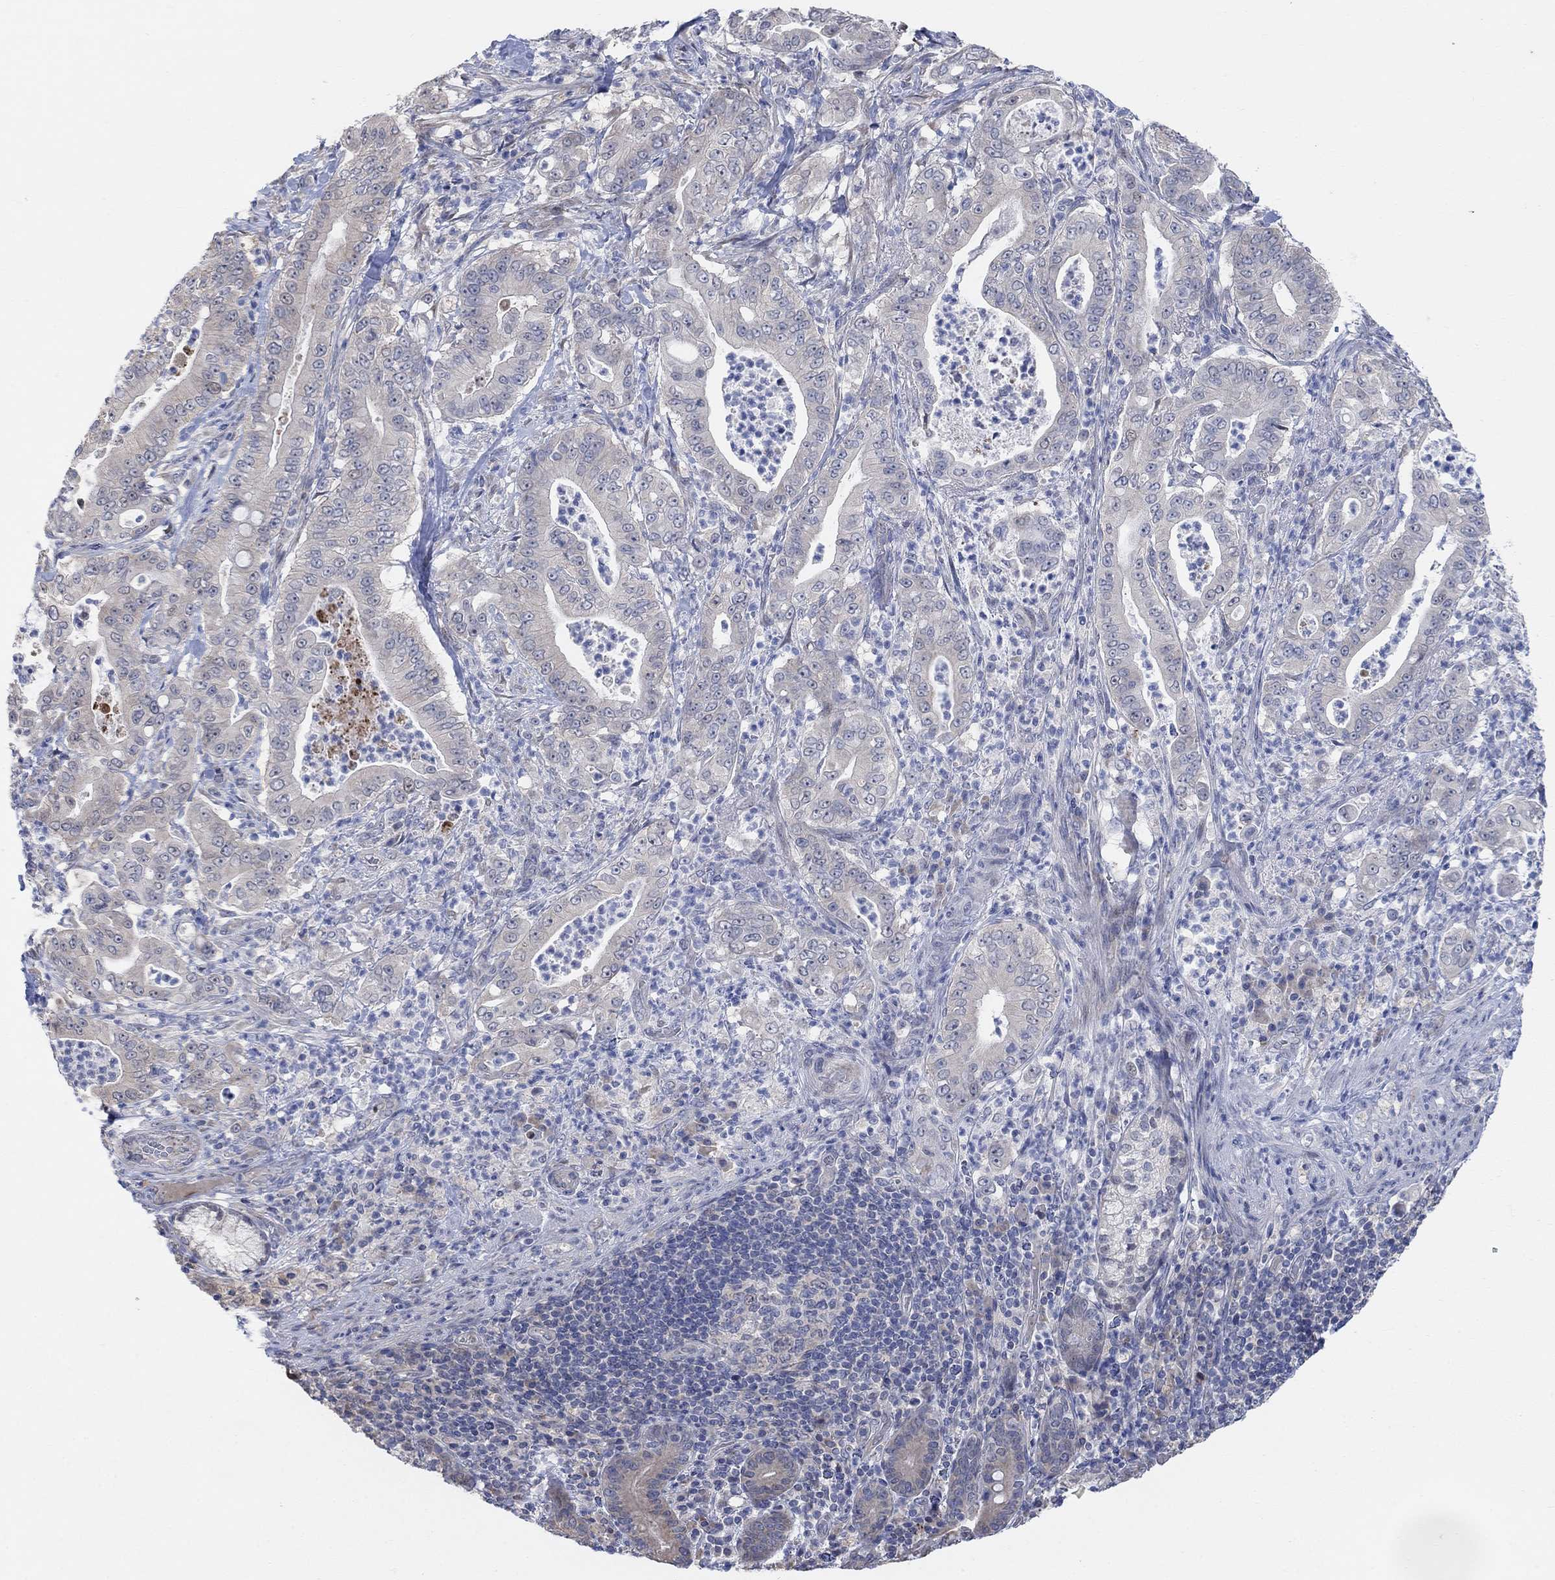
{"staining": {"intensity": "negative", "quantity": "none", "location": "none"}, "tissue": "pancreatic cancer", "cell_type": "Tumor cells", "image_type": "cancer", "snomed": [{"axis": "morphology", "description": "Adenocarcinoma, NOS"}, {"axis": "topography", "description": "Pancreas"}], "caption": "There is no significant staining in tumor cells of pancreatic cancer (adenocarcinoma).", "gene": "CNTF", "patient": {"sex": "male", "age": 71}}